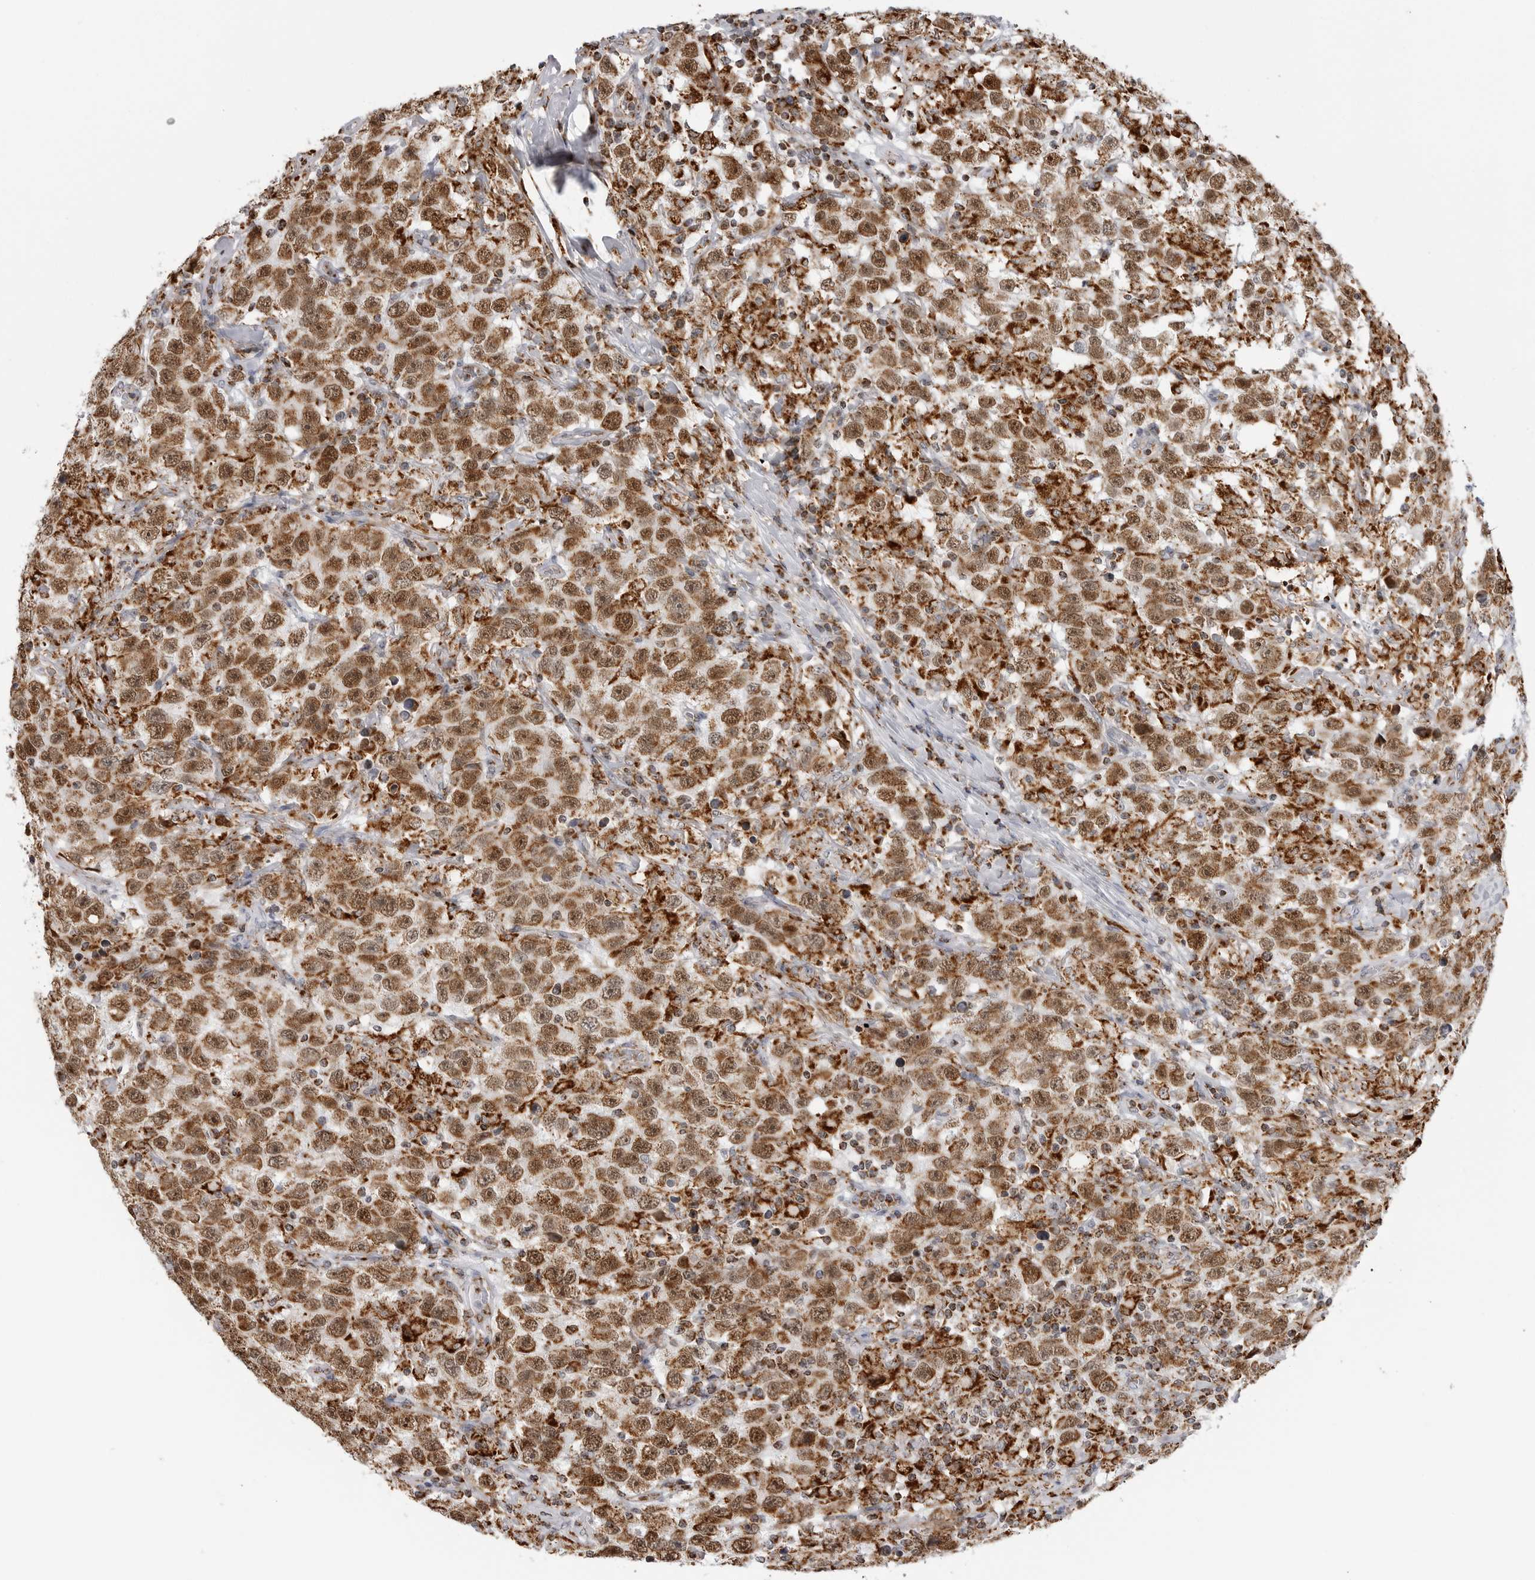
{"staining": {"intensity": "moderate", "quantity": ">75%", "location": "cytoplasmic/membranous,nuclear"}, "tissue": "testis cancer", "cell_type": "Tumor cells", "image_type": "cancer", "snomed": [{"axis": "morphology", "description": "Seminoma, NOS"}, {"axis": "topography", "description": "Testis"}], "caption": "Protein analysis of testis cancer (seminoma) tissue exhibits moderate cytoplasmic/membranous and nuclear expression in approximately >75% of tumor cells.", "gene": "COX5A", "patient": {"sex": "male", "age": 41}}